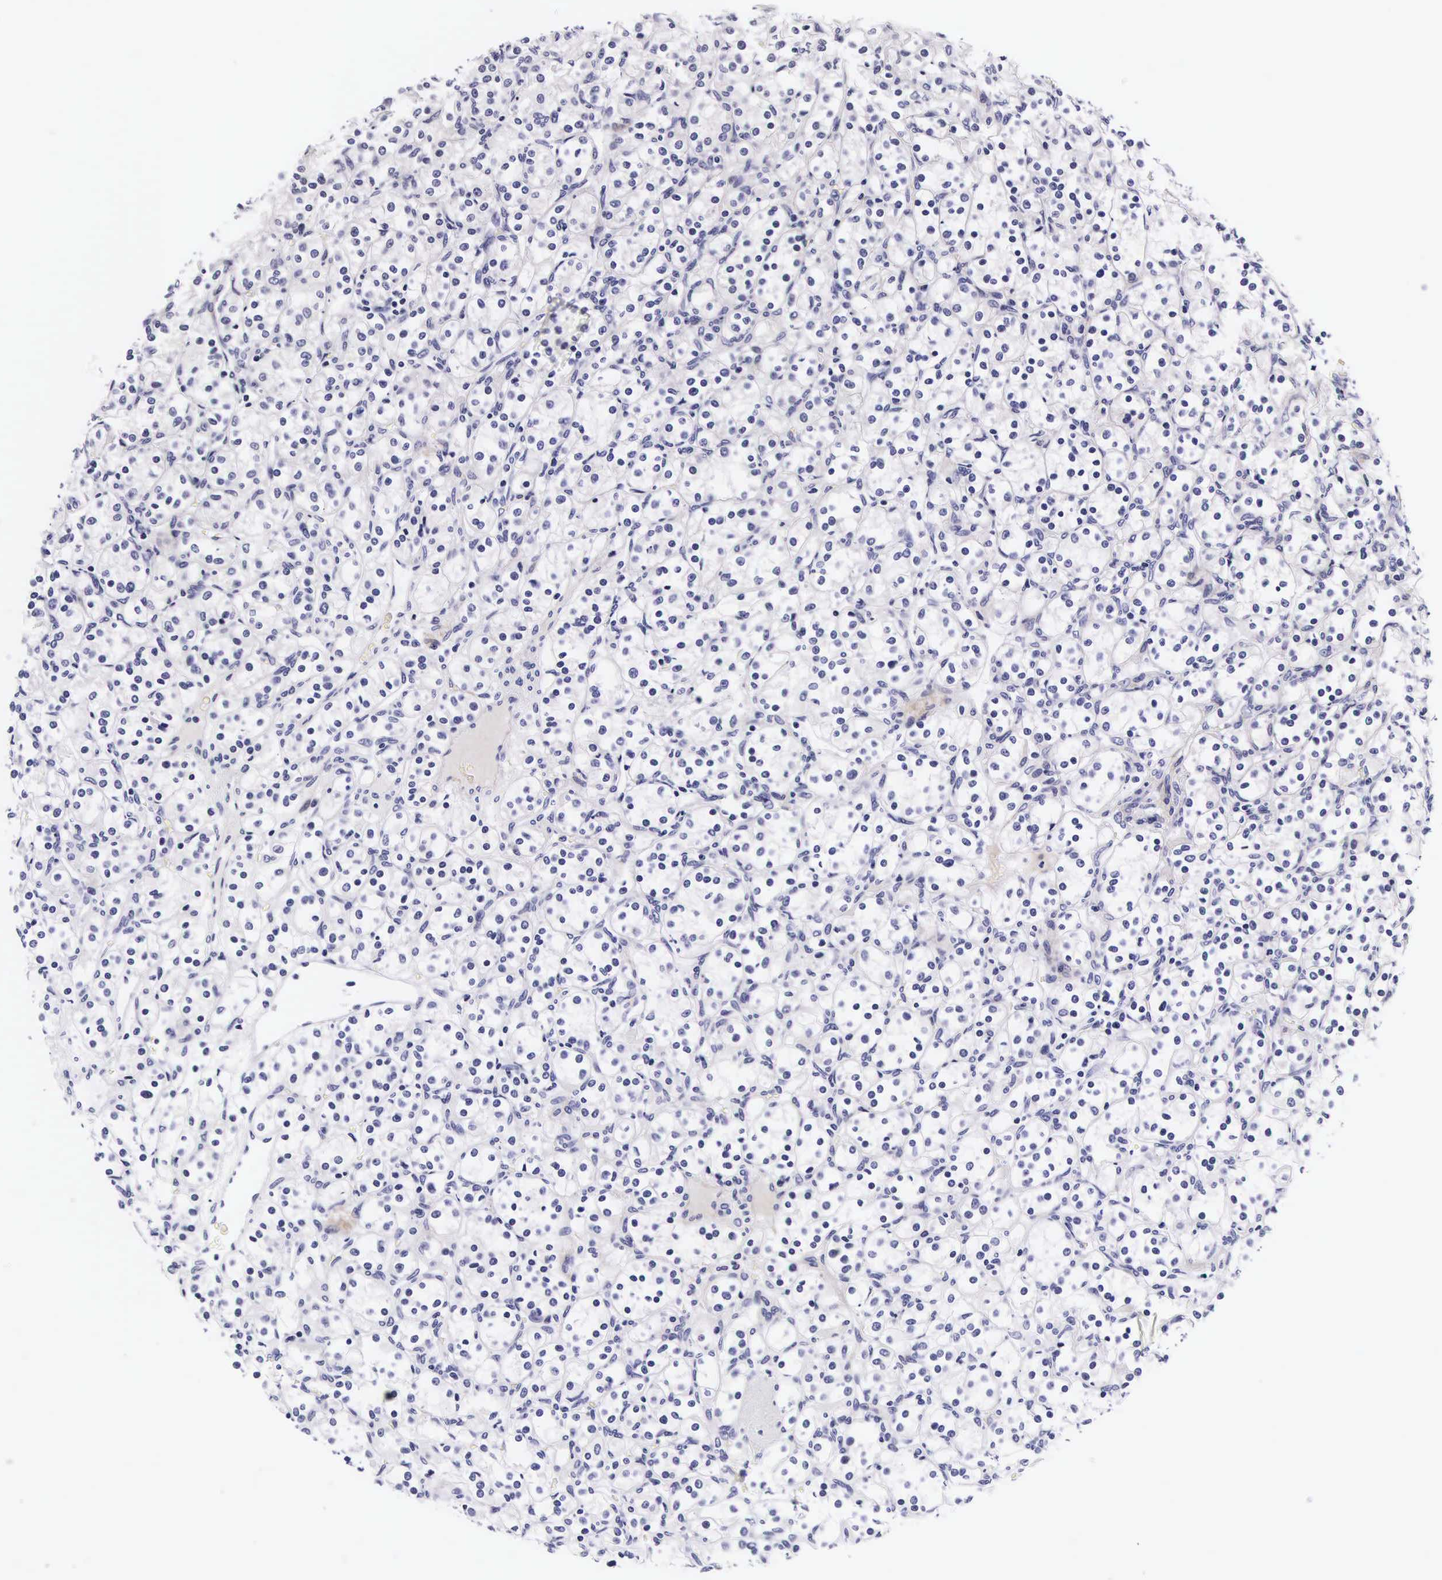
{"staining": {"intensity": "negative", "quantity": "none", "location": "none"}, "tissue": "renal cancer", "cell_type": "Tumor cells", "image_type": "cancer", "snomed": [{"axis": "morphology", "description": "Adenocarcinoma, NOS"}, {"axis": "topography", "description": "Kidney"}], "caption": "IHC histopathology image of neoplastic tissue: renal adenocarcinoma stained with DAB displays no significant protein expression in tumor cells.", "gene": "UPRT", "patient": {"sex": "male", "age": 77}}